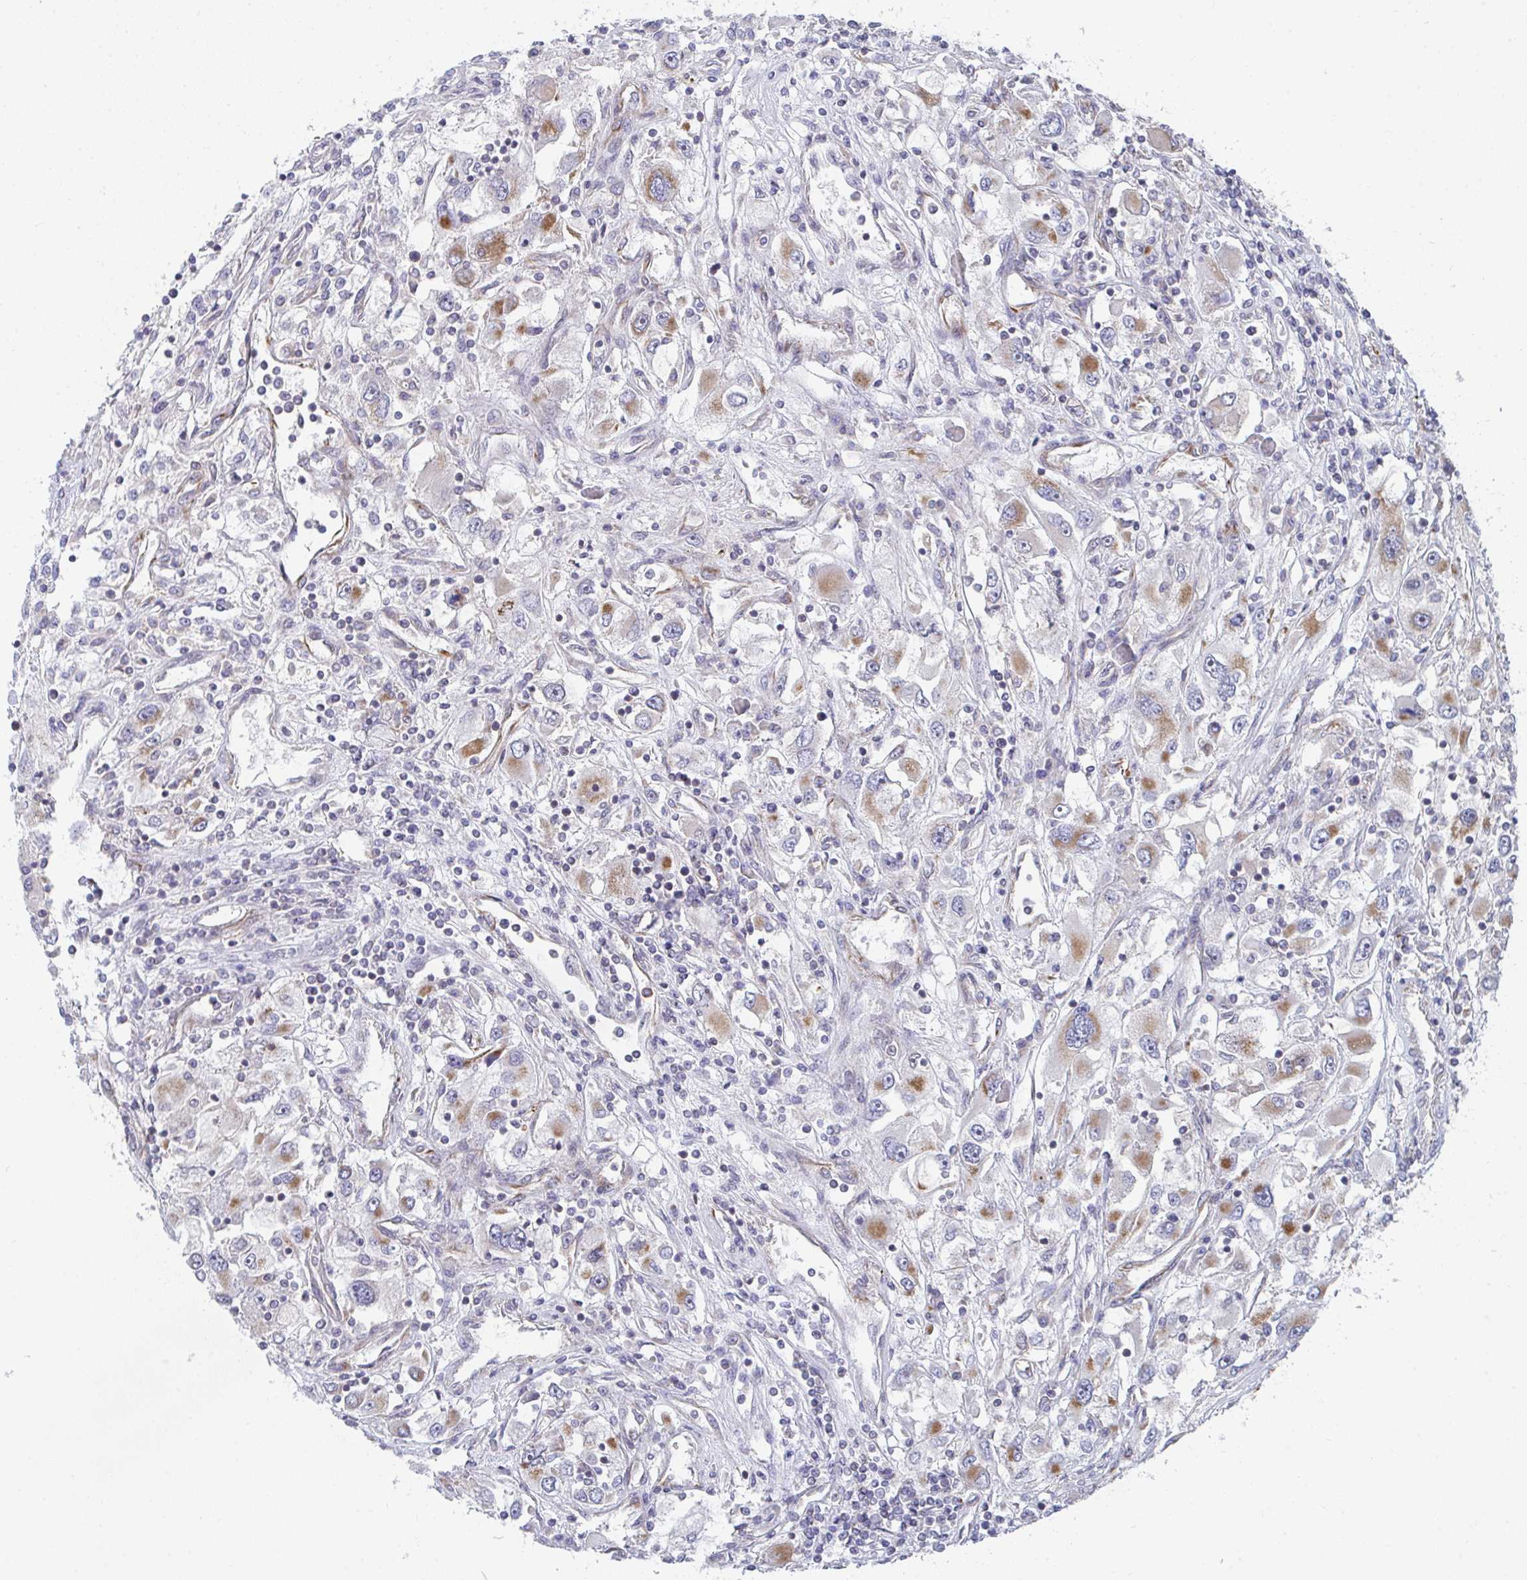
{"staining": {"intensity": "moderate", "quantity": ">75%", "location": "cytoplasmic/membranous"}, "tissue": "renal cancer", "cell_type": "Tumor cells", "image_type": "cancer", "snomed": [{"axis": "morphology", "description": "Adenocarcinoma, NOS"}, {"axis": "topography", "description": "Kidney"}], "caption": "An immunohistochemistry image of neoplastic tissue is shown. Protein staining in brown labels moderate cytoplasmic/membranous positivity in renal cancer within tumor cells.", "gene": "EIF1AD", "patient": {"sex": "female", "age": 52}}